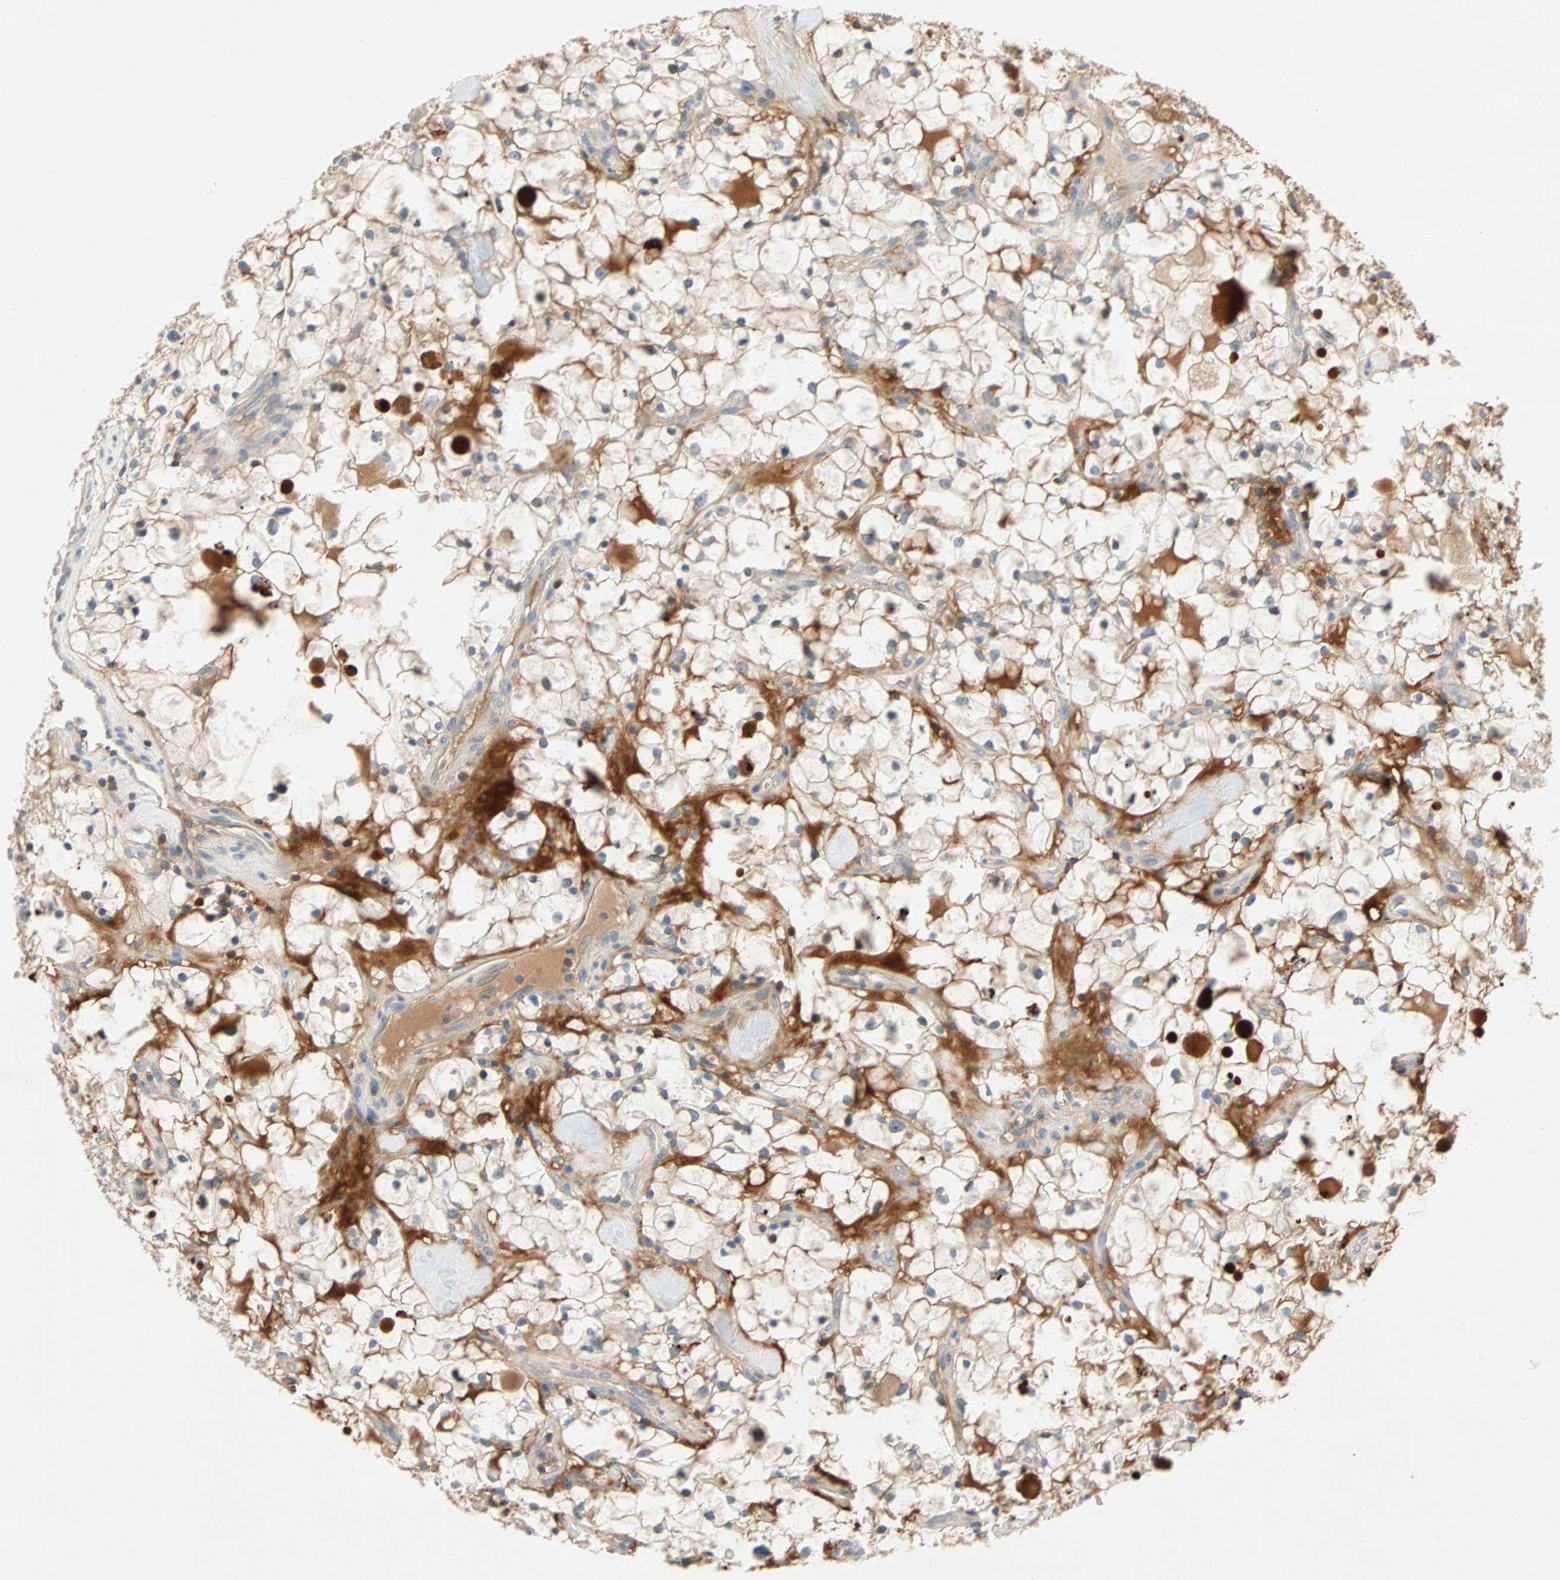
{"staining": {"intensity": "negative", "quantity": "none", "location": "none"}, "tissue": "renal cancer", "cell_type": "Tumor cells", "image_type": "cancer", "snomed": [{"axis": "morphology", "description": "Adenocarcinoma, NOS"}, {"axis": "topography", "description": "Kidney"}], "caption": "Immunohistochemical staining of human renal cancer (adenocarcinoma) exhibits no significant expression in tumor cells.", "gene": "MAP4K1", "patient": {"sex": "female", "age": 60}}